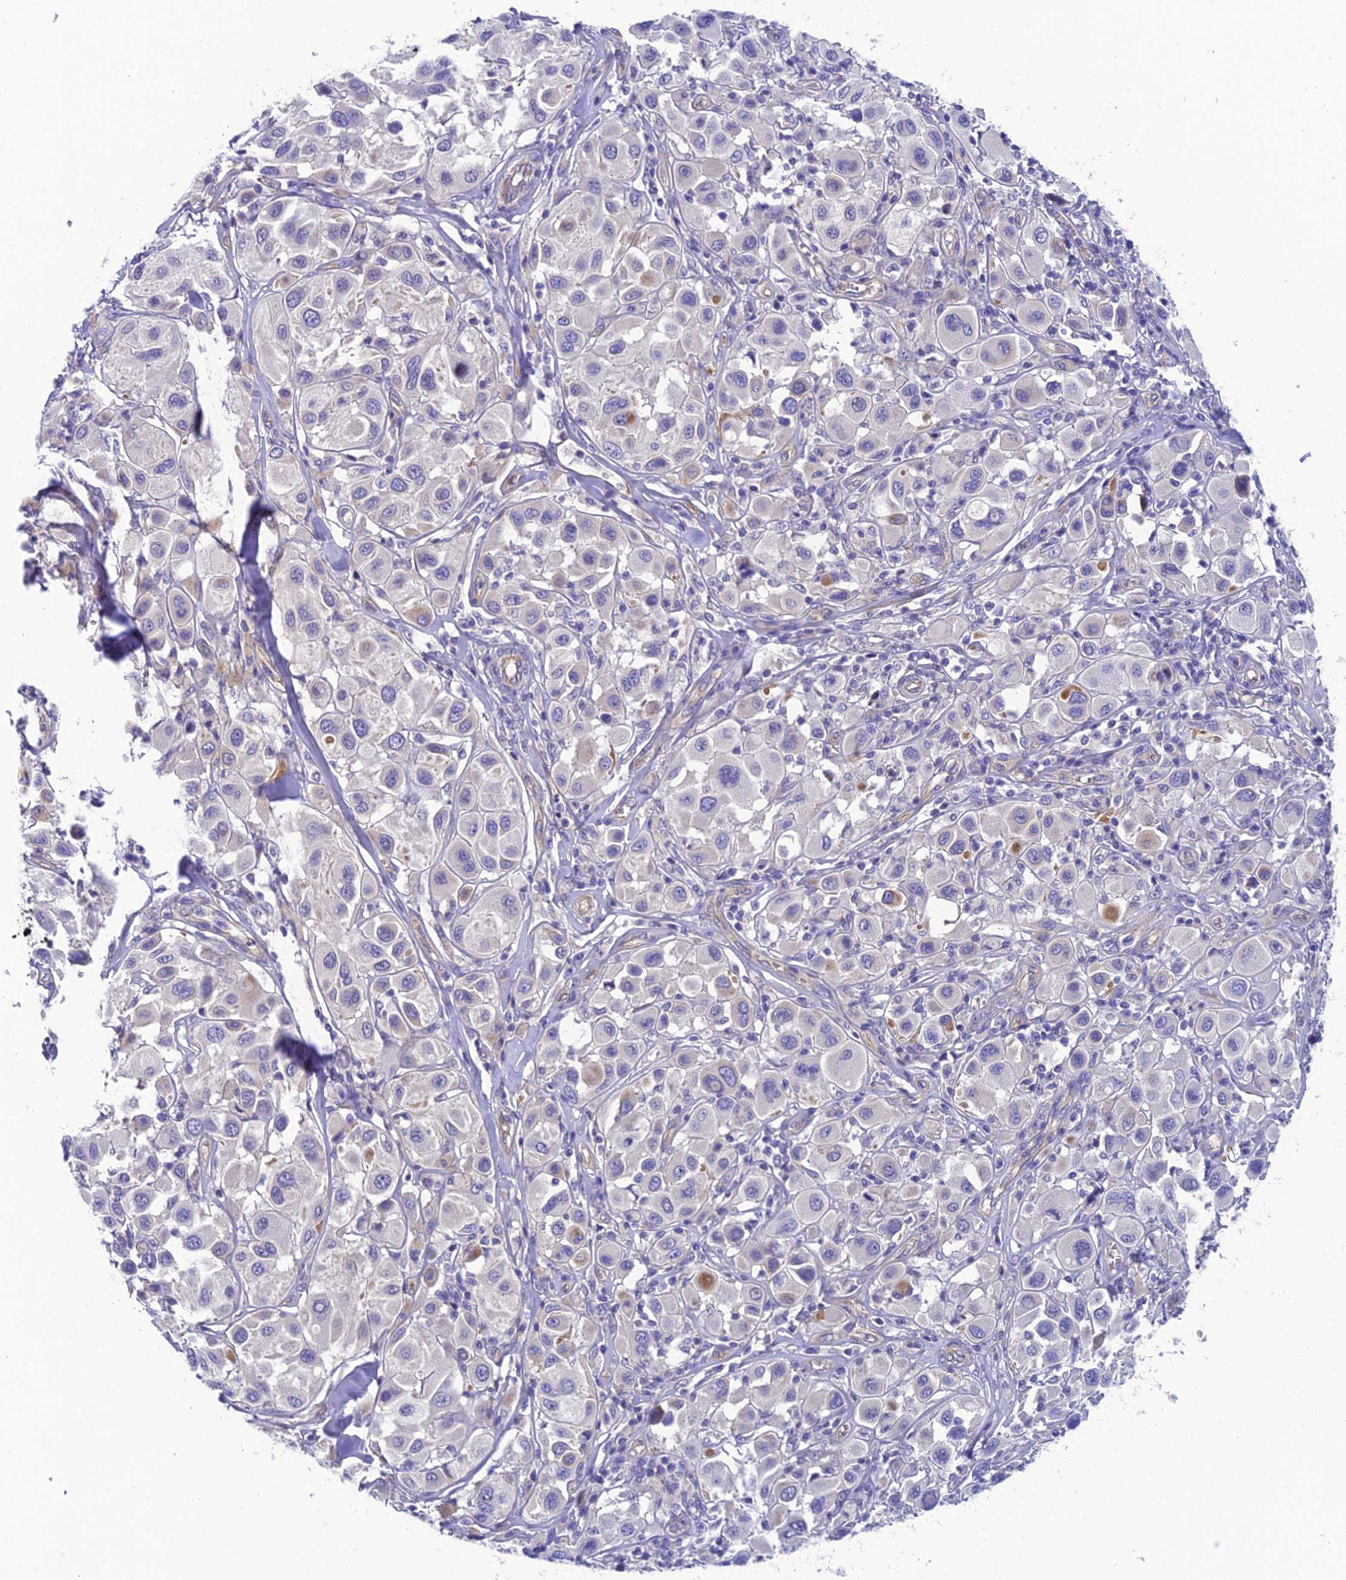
{"staining": {"intensity": "negative", "quantity": "none", "location": "none"}, "tissue": "melanoma", "cell_type": "Tumor cells", "image_type": "cancer", "snomed": [{"axis": "morphology", "description": "Malignant melanoma, Metastatic site"}, {"axis": "topography", "description": "Skin"}], "caption": "Tumor cells are negative for brown protein staining in melanoma.", "gene": "PPFIA3", "patient": {"sex": "male", "age": 41}}